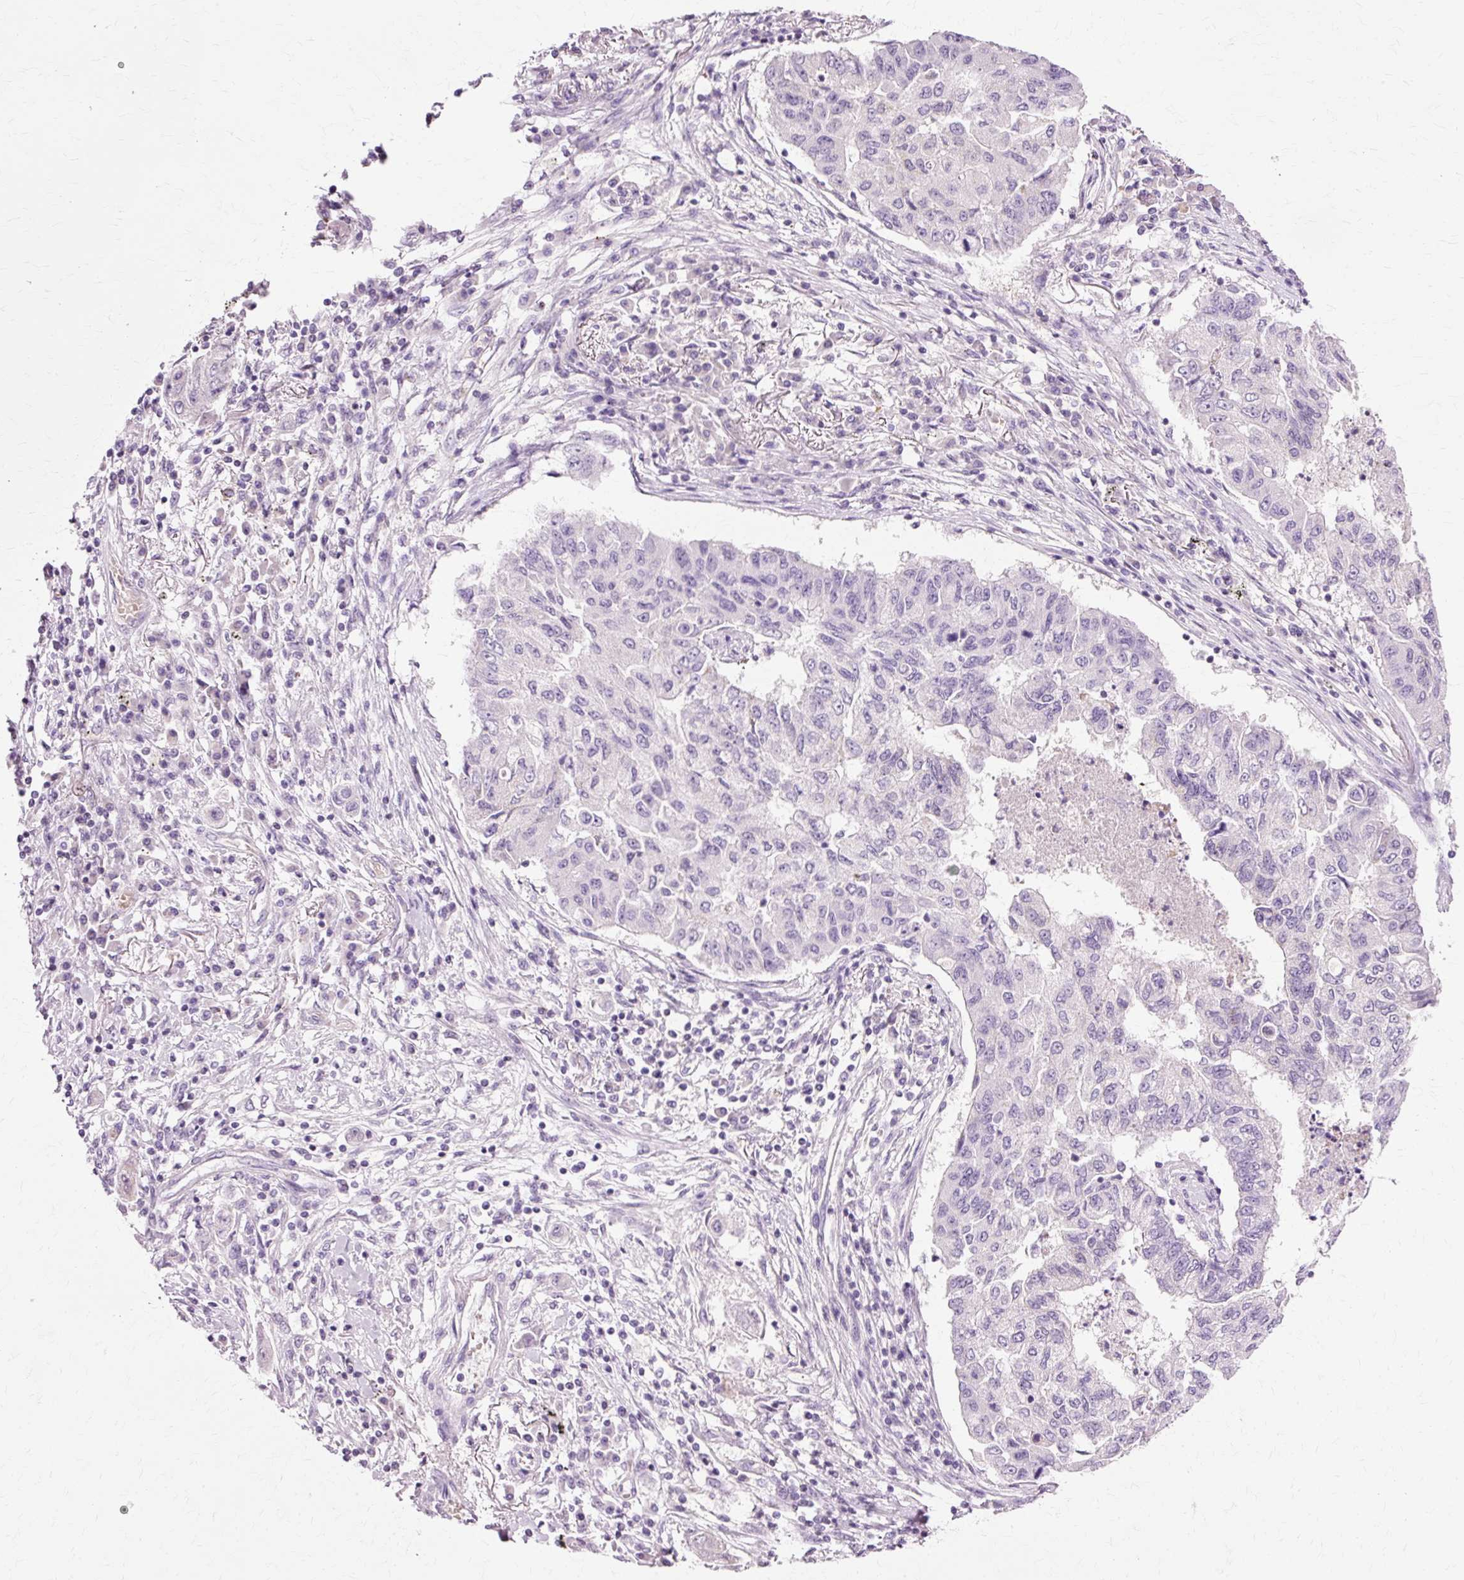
{"staining": {"intensity": "negative", "quantity": "none", "location": "none"}, "tissue": "lung cancer", "cell_type": "Tumor cells", "image_type": "cancer", "snomed": [{"axis": "morphology", "description": "Squamous cell carcinoma, NOS"}, {"axis": "topography", "description": "Lung"}], "caption": "Tumor cells are negative for brown protein staining in lung squamous cell carcinoma.", "gene": "VN1R2", "patient": {"sex": "male", "age": 74}}